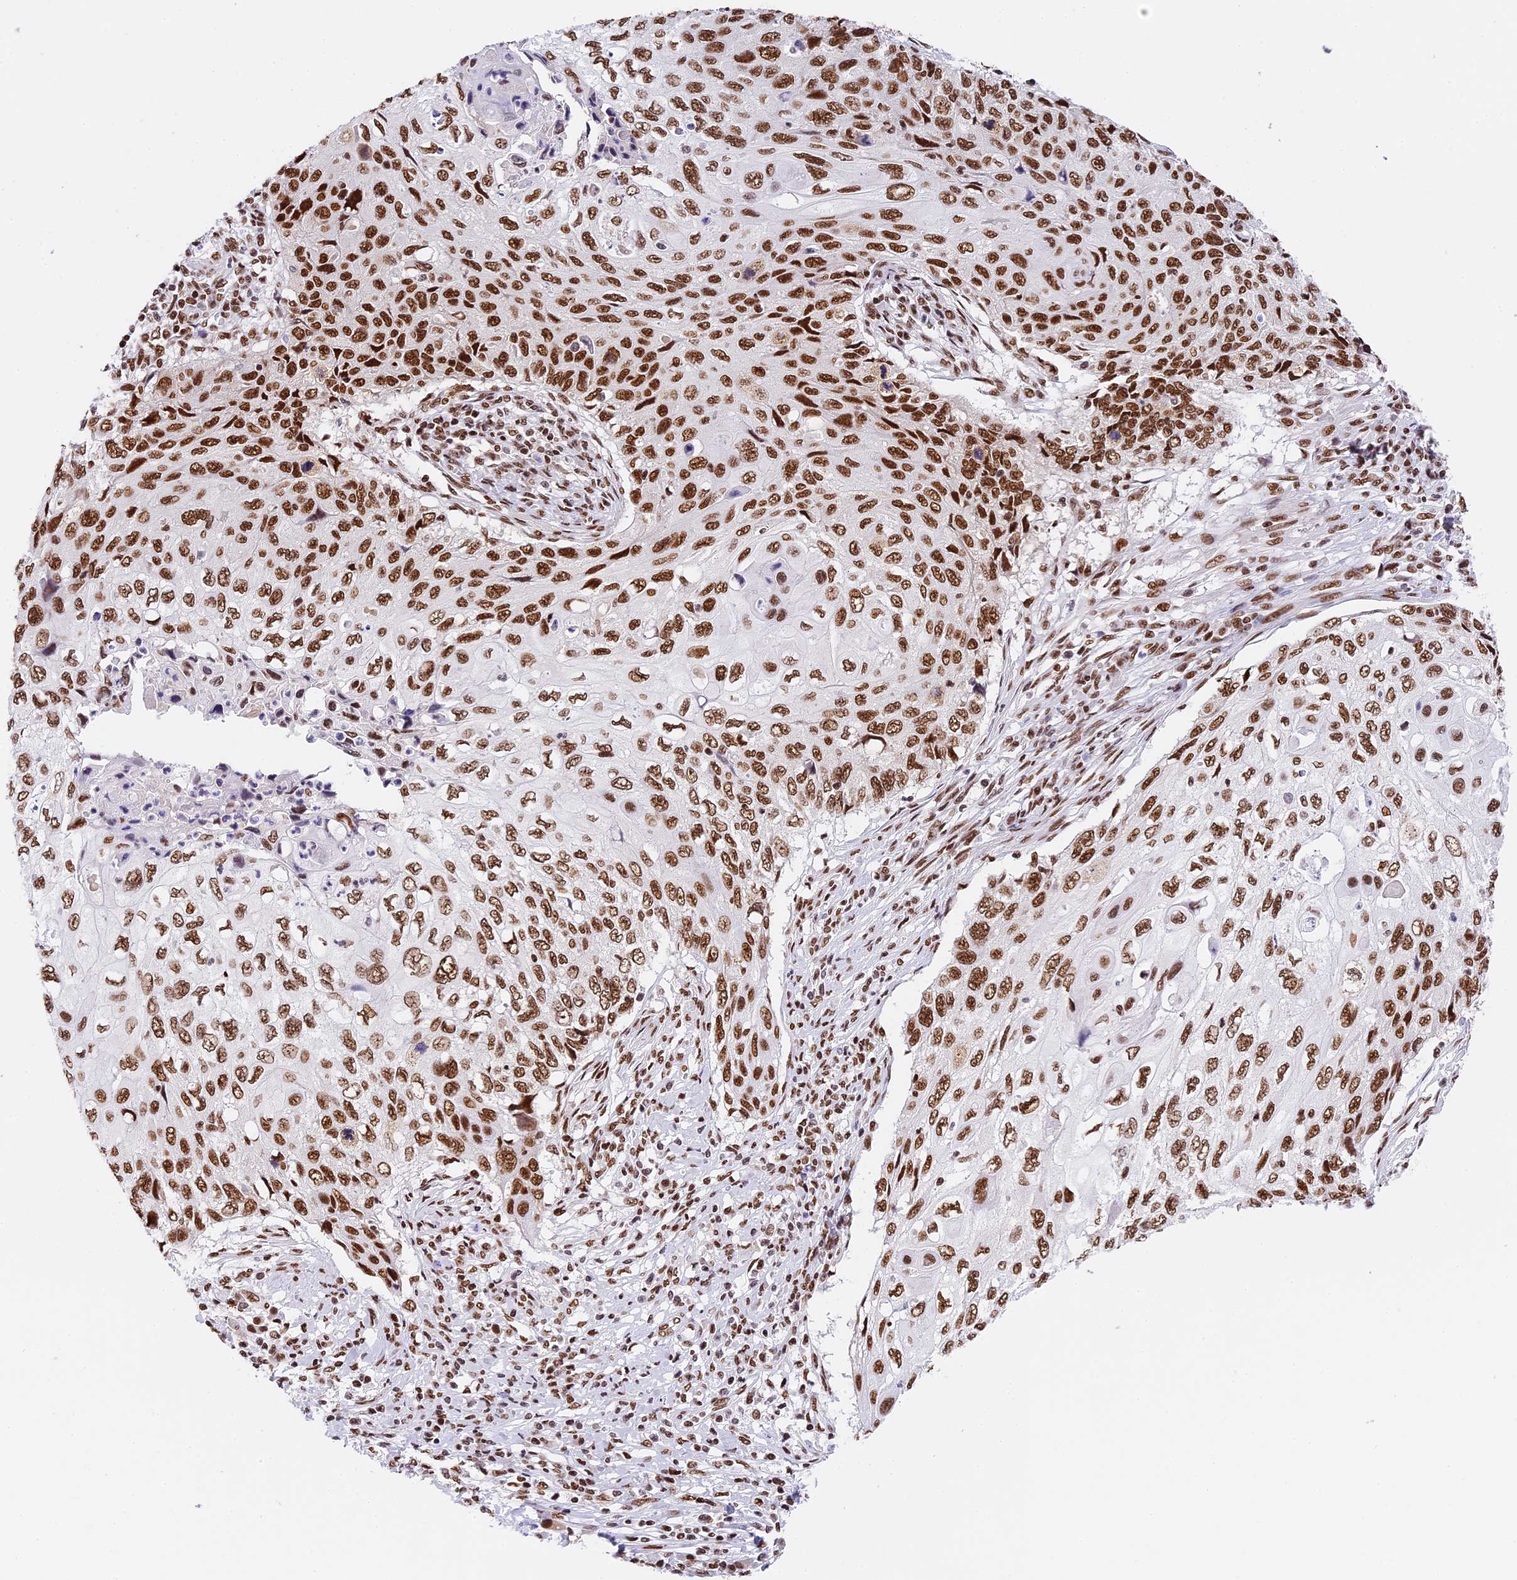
{"staining": {"intensity": "strong", "quantity": ">75%", "location": "nuclear"}, "tissue": "cervical cancer", "cell_type": "Tumor cells", "image_type": "cancer", "snomed": [{"axis": "morphology", "description": "Squamous cell carcinoma, NOS"}, {"axis": "topography", "description": "Cervix"}], "caption": "Human squamous cell carcinoma (cervical) stained for a protein (brown) displays strong nuclear positive staining in approximately >75% of tumor cells.", "gene": "SBNO1", "patient": {"sex": "female", "age": 70}}